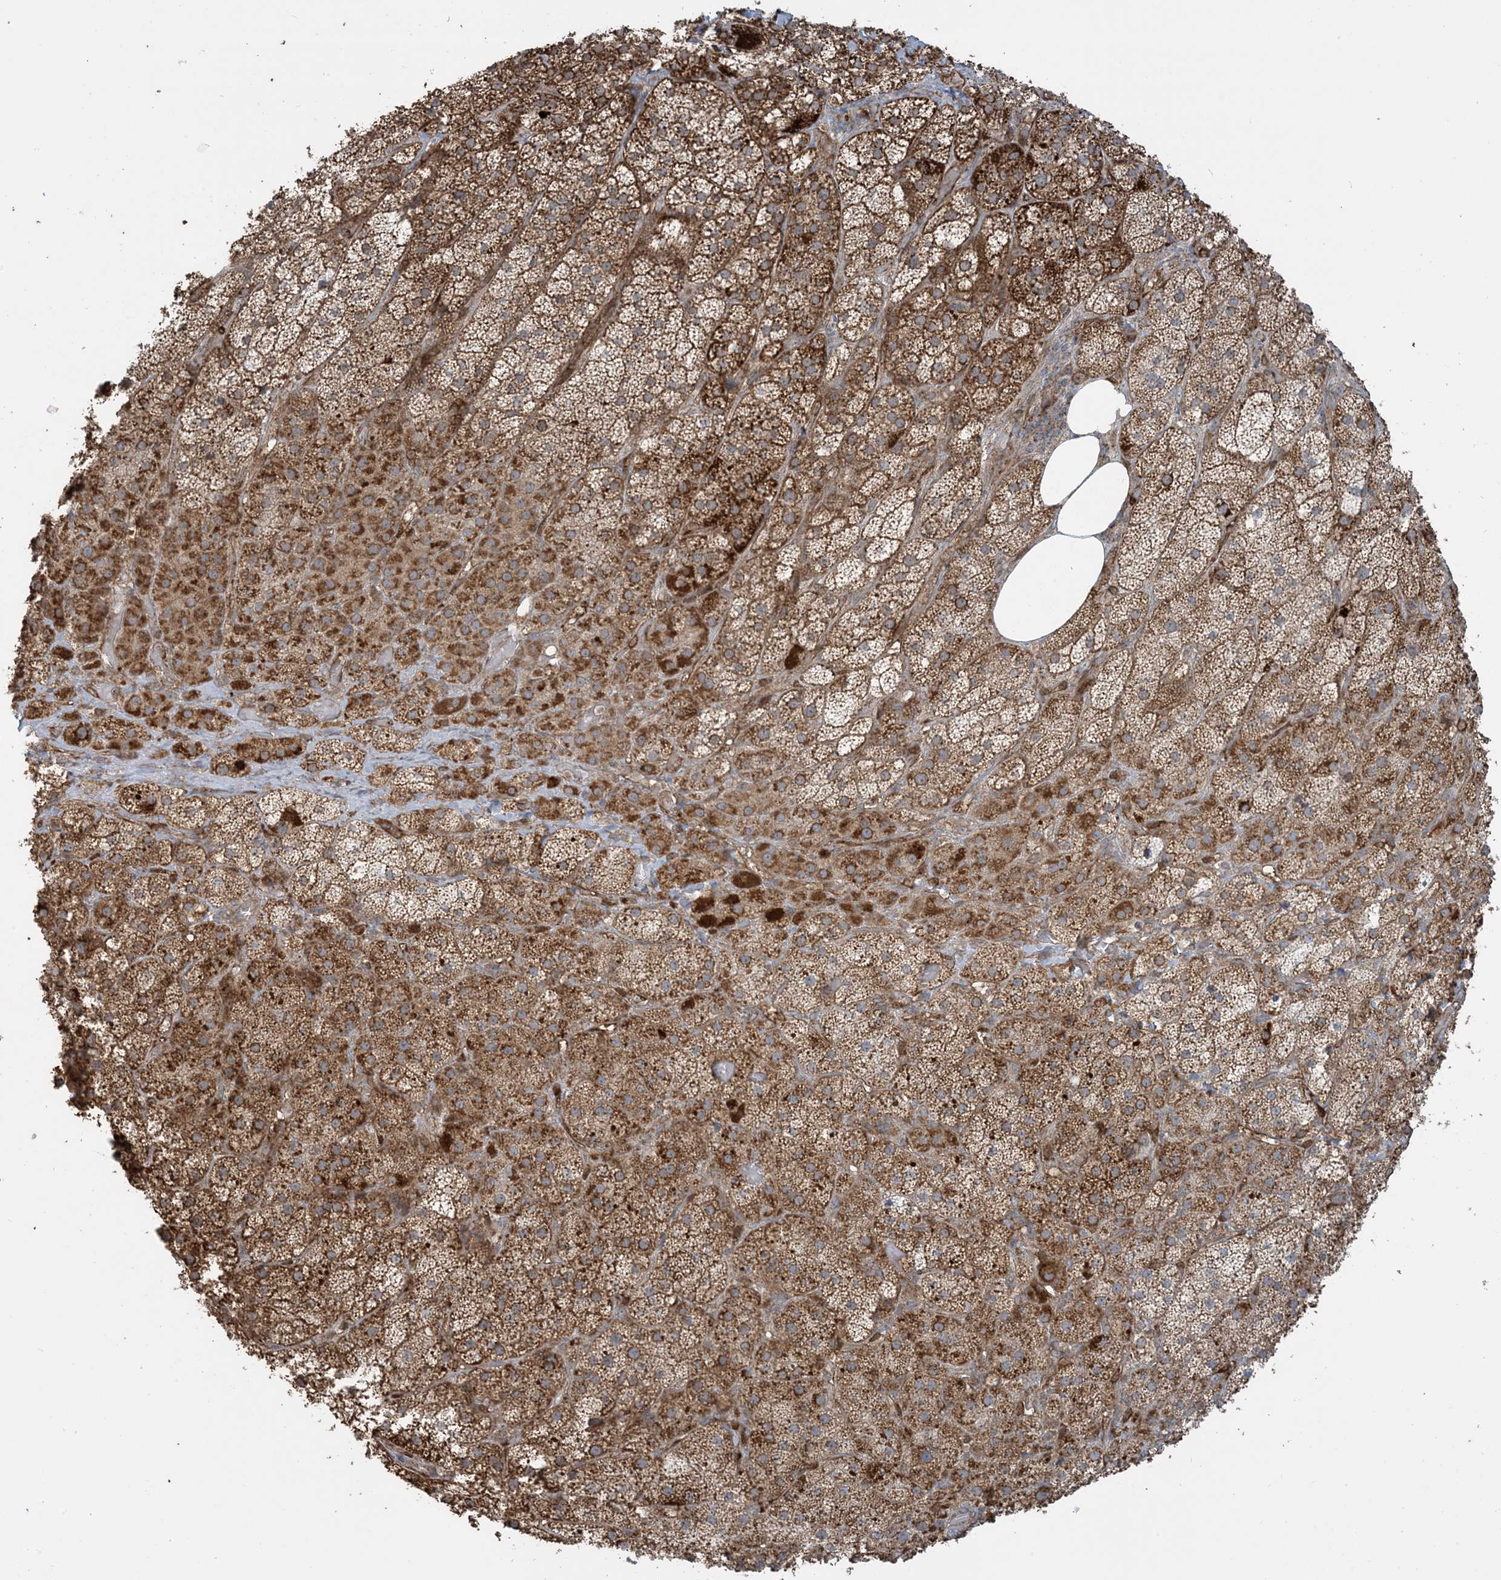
{"staining": {"intensity": "moderate", "quantity": ">75%", "location": "cytoplasmic/membranous"}, "tissue": "adrenal gland", "cell_type": "Glandular cells", "image_type": "normal", "snomed": [{"axis": "morphology", "description": "Normal tissue, NOS"}, {"axis": "topography", "description": "Adrenal gland"}], "caption": "Protein staining of normal adrenal gland reveals moderate cytoplasmic/membranous positivity in approximately >75% of glandular cells.", "gene": "PPM1F", "patient": {"sex": "male", "age": 57}}